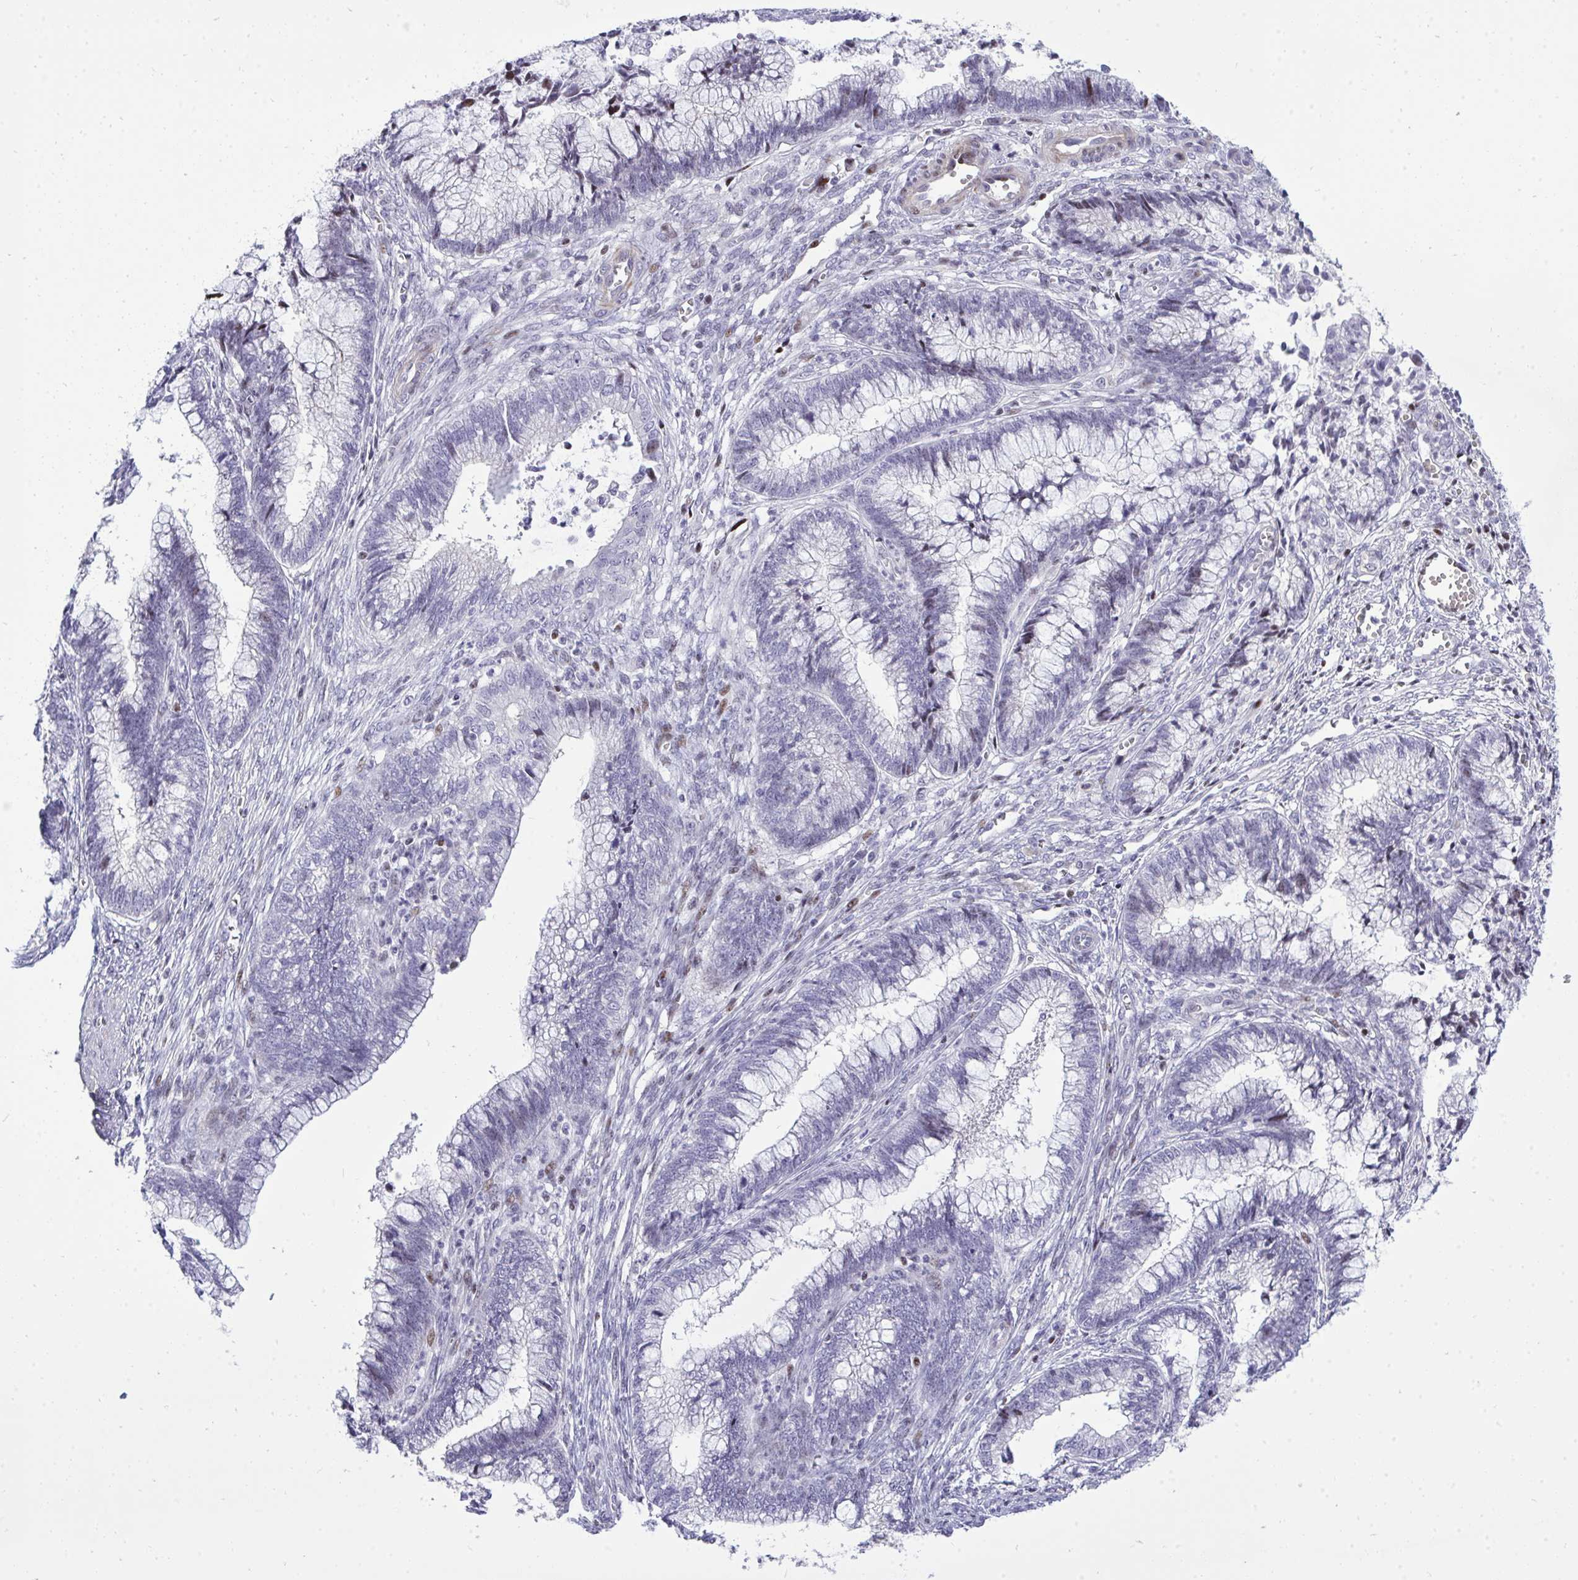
{"staining": {"intensity": "weak", "quantity": "<25%", "location": "nuclear"}, "tissue": "cervical cancer", "cell_type": "Tumor cells", "image_type": "cancer", "snomed": [{"axis": "morphology", "description": "Adenocarcinoma, NOS"}, {"axis": "topography", "description": "Cervix"}], "caption": "IHC photomicrograph of neoplastic tissue: human cervical cancer (adenocarcinoma) stained with DAB displays no significant protein positivity in tumor cells.", "gene": "PLPPR3", "patient": {"sex": "female", "age": 44}}